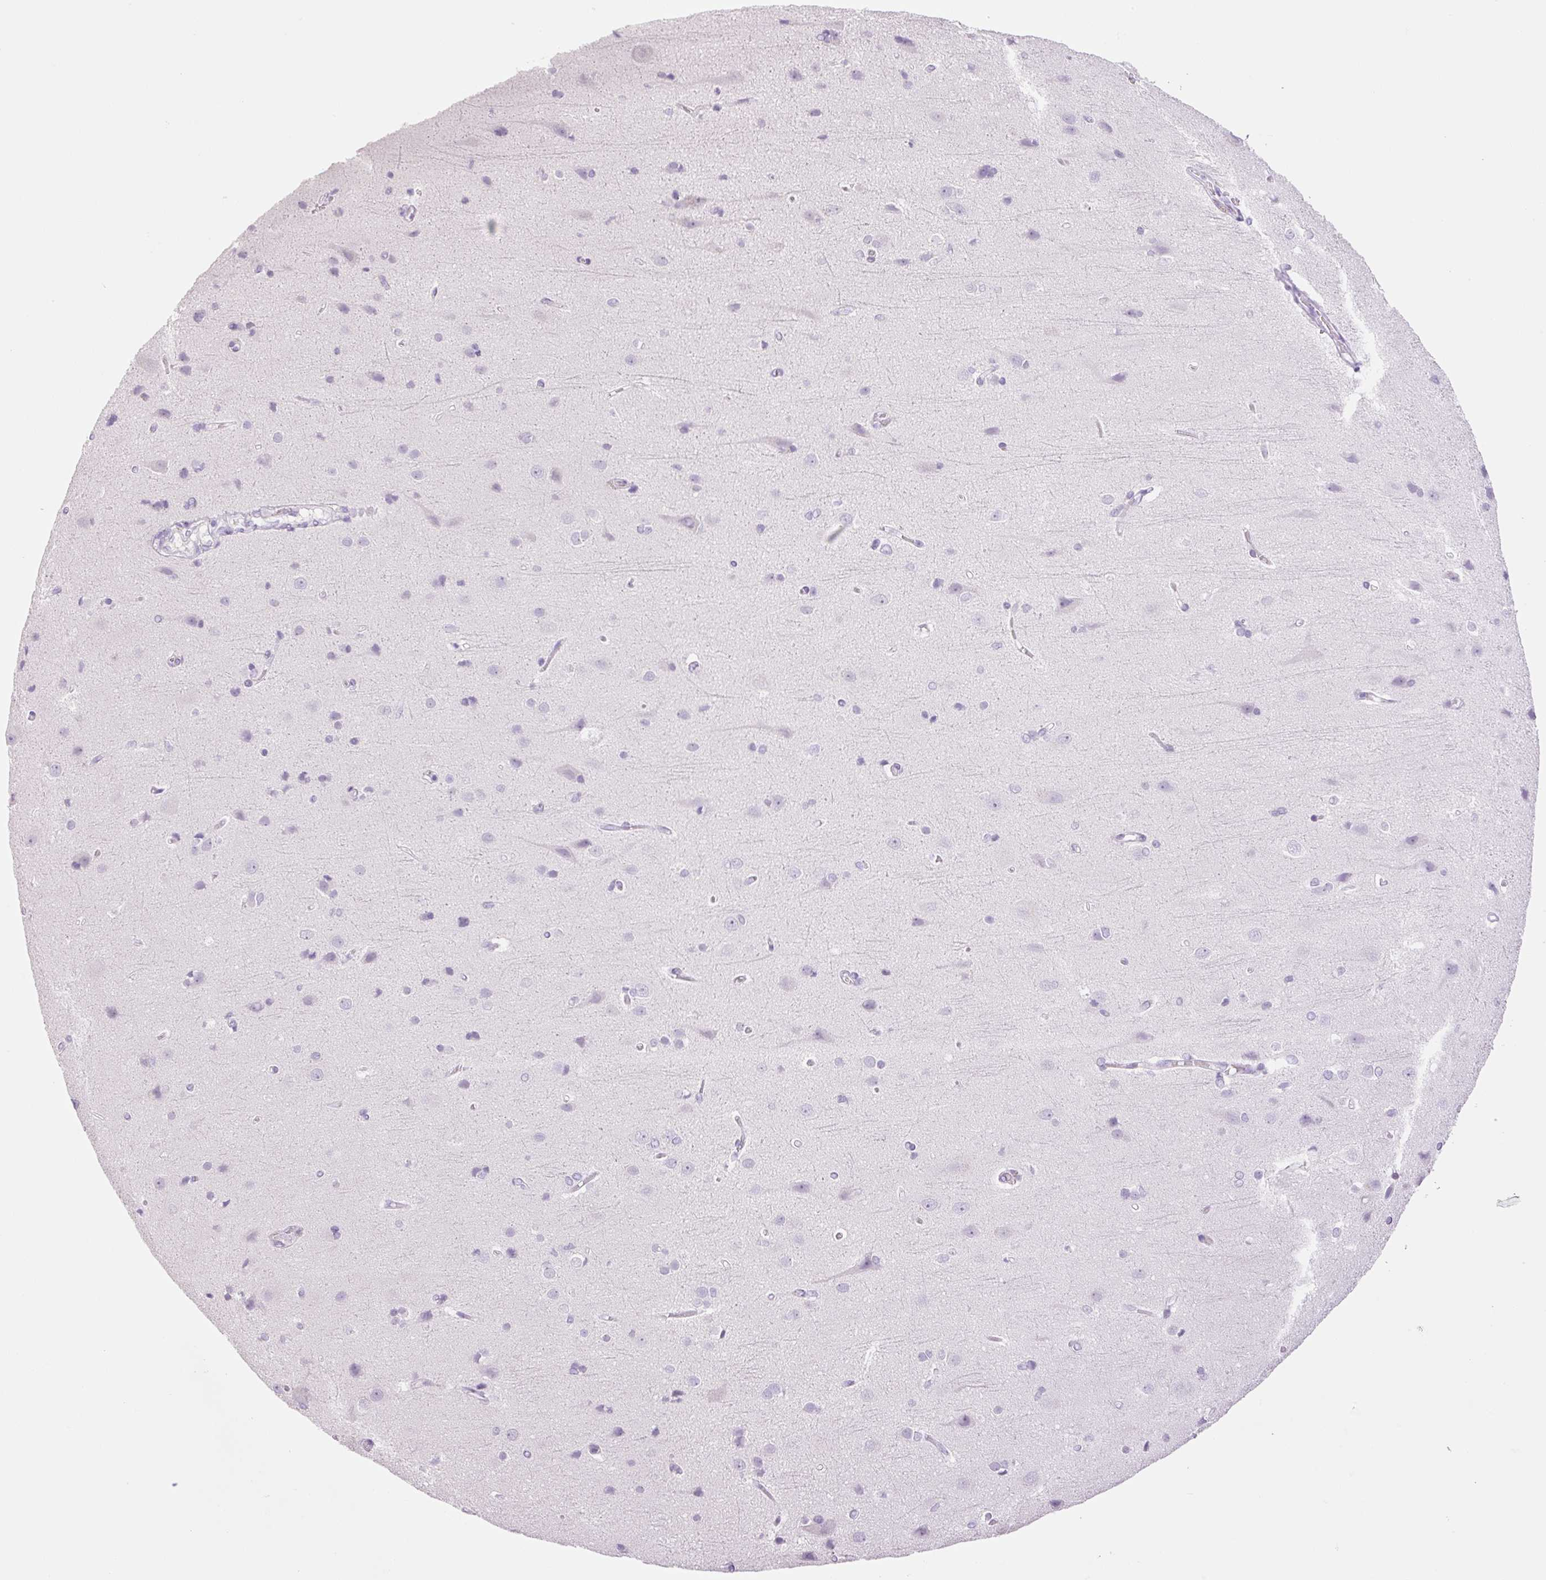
{"staining": {"intensity": "negative", "quantity": "none", "location": "none"}, "tissue": "cerebral cortex", "cell_type": "Endothelial cells", "image_type": "normal", "snomed": [{"axis": "morphology", "description": "Normal tissue, NOS"}, {"axis": "topography", "description": "Cerebral cortex"}], "caption": "The immunohistochemistry (IHC) image has no significant expression in endothelial cells of cerebral cortex. (DAB immunohistochemistry visualized using brightfield microscopy, high magnification).", "gene": "SP140L", "patient": {"sex": "male", "age": 37}}